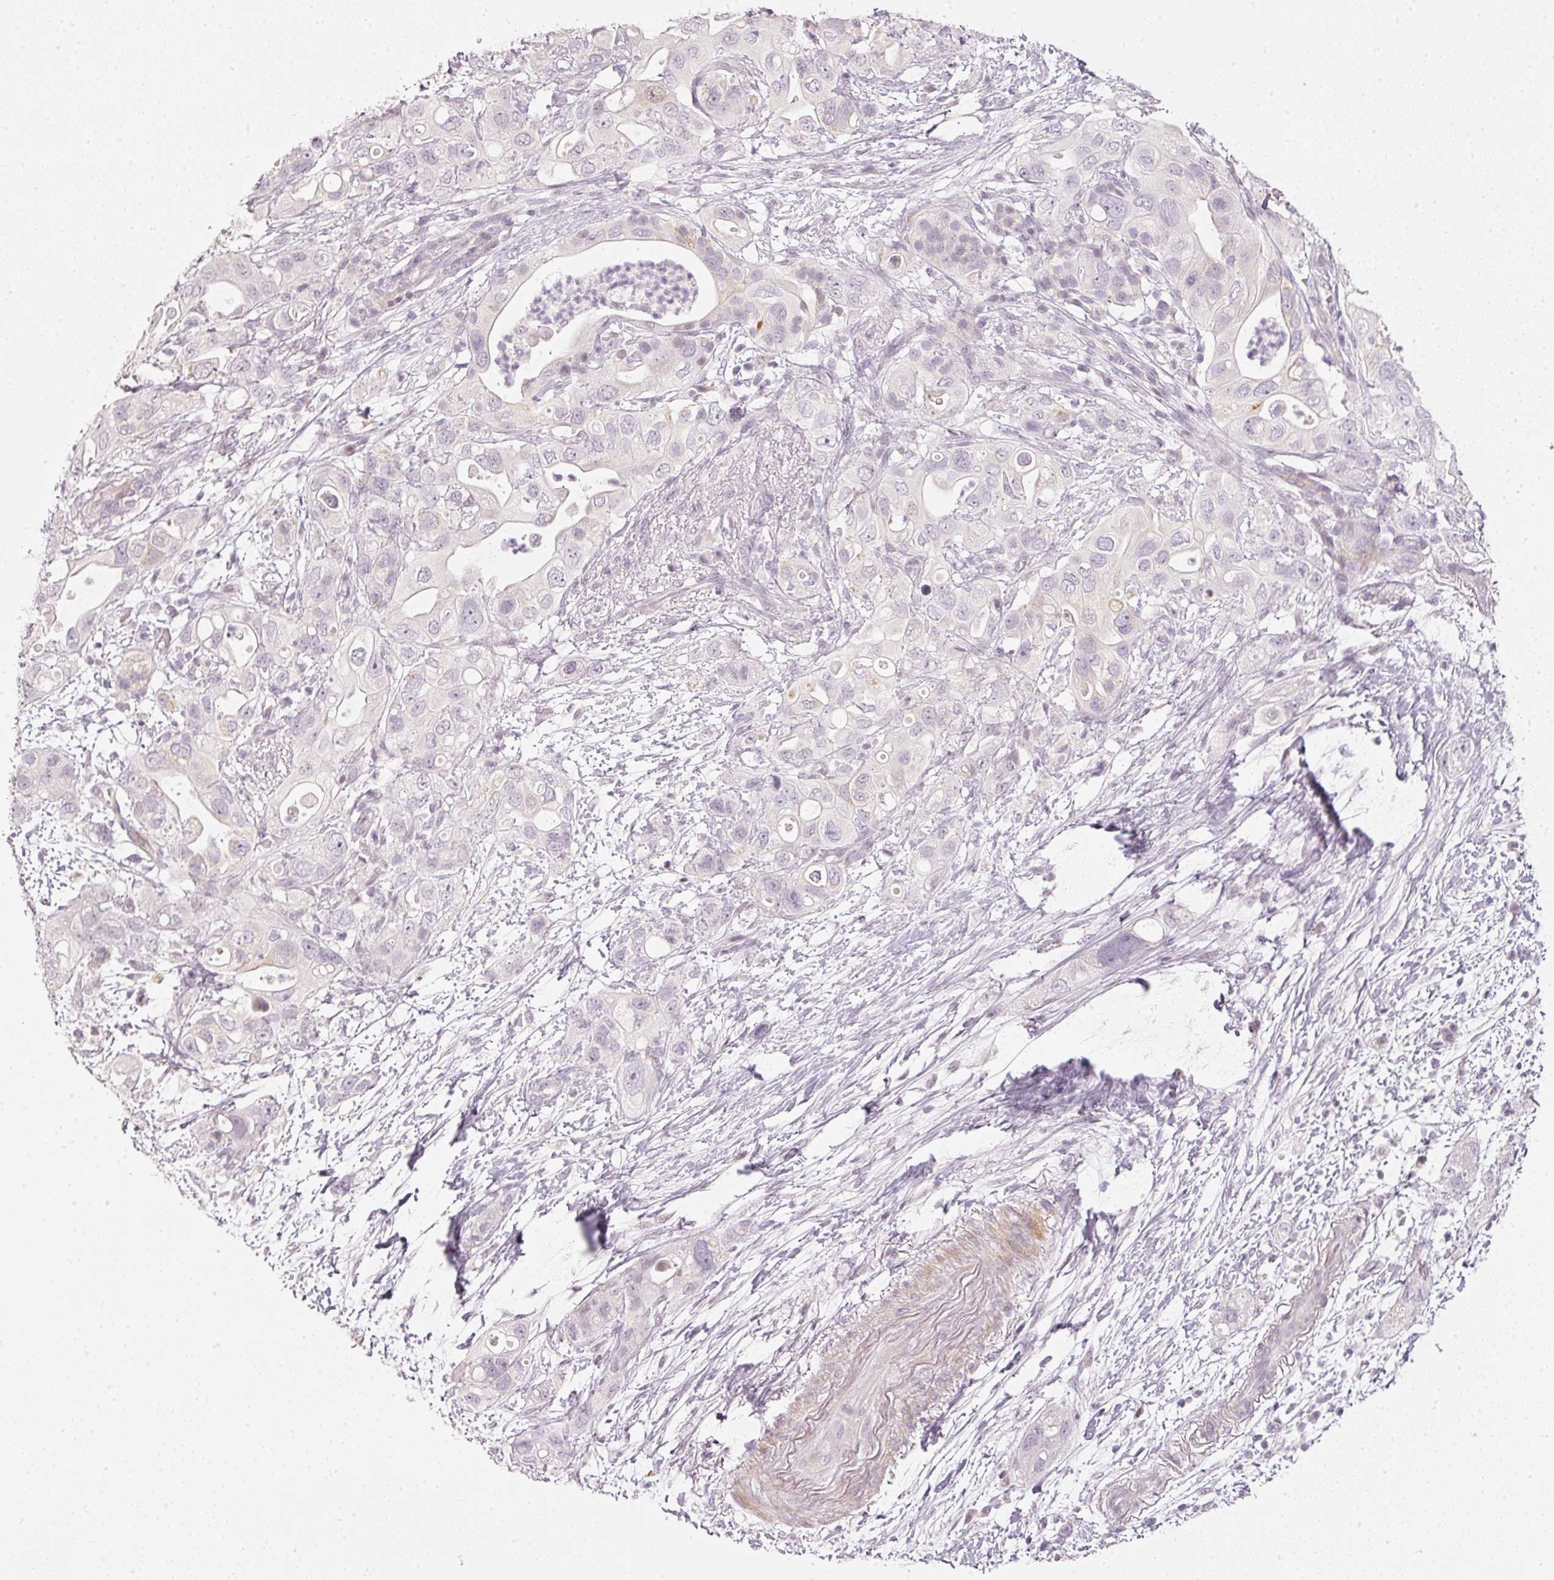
{"staining": {"intensity": "weak", "quantity": "<25%", "location": "cytoplasmic/membranous"}, "tissue": "pancreatic cancer", "cell_type": "Tumor cells", "image_type": "cancer", "snomed": [{"axis": "morphology", "description": "Adenocarcinoma, NOS"}, {"axis": "topography", "description": "Pancreas"}], "caption": "This is an immunohistochemistry (IHC) histopathology image of adenocarcinoma (pancreatic). There is no expression in tumor cells.", "gene": "NRDE2", "patient": {"sex": "female", "age": 72}}